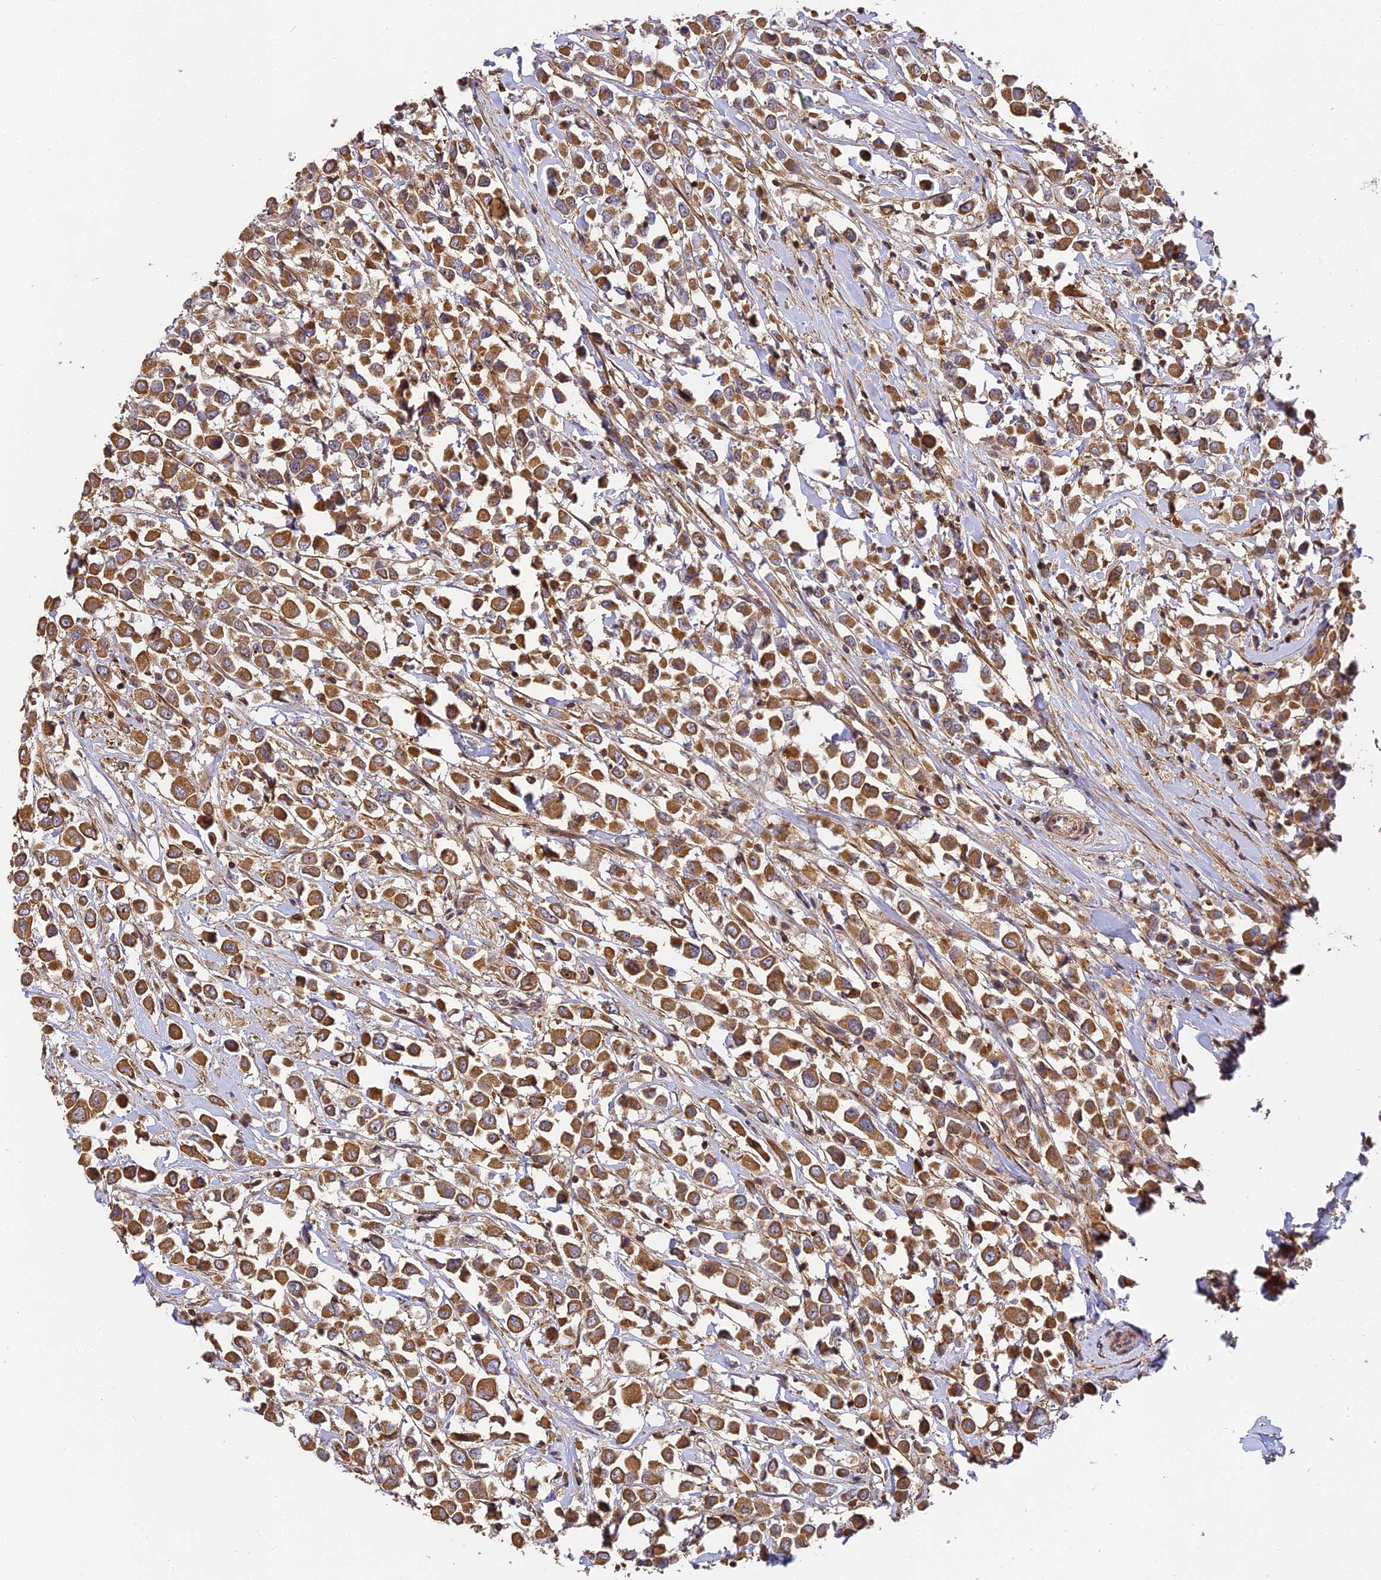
{"staining": {"intensity": "moderate", "quantity": ">75%", "location": "cytoplasmic/membranous"}, "tissue": "breast cancer", "cell_type": "Tumor cells", "image_type": "cancer", "snomed": [{"axis": "morphology", "description": "Duct carcinoma"}, {"axis": "topography", "description": "Breast"}], "caption": "Breast cancer (invasive ductal carcinoma) stained with a protein marker demonstrates moderate staining in tumor cells.", "gene": "ZNF443", "patient": {"sex": "female", "age": 61}}